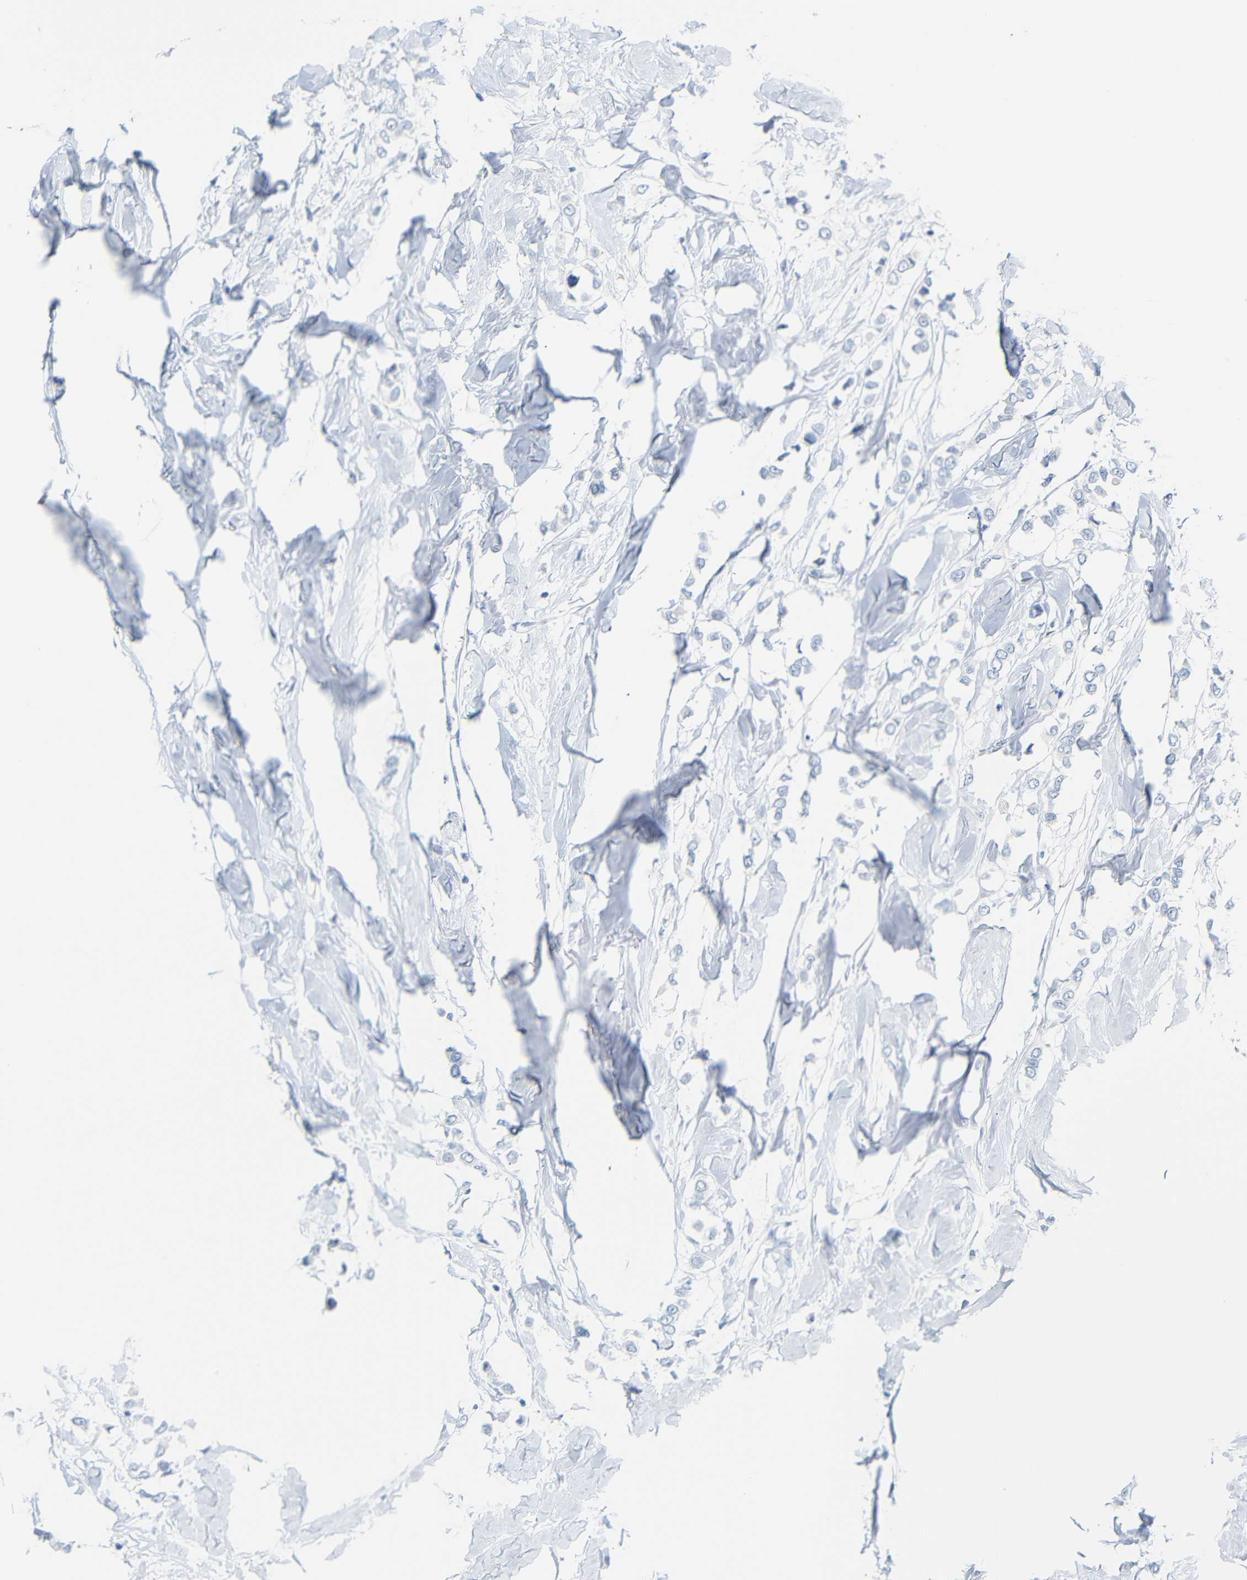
{"staining": {"intensity": "negative", "quantity": "none", "location": "none"}, "tissue": "breast cancer", "cell_type": "Tumor cells", "image_type": "cancer", "snomed": [{"axis": "morphology", "description": "Lobular carcinoma"}, {"axis": "topography", "description": "Breast"}], "caption": "Human breast lobular carcinoma stained for a protein using immunohistochemistry (IHC) reveals no positivity in tumor cells.", "gene": "MT1A", "patient": {"sex": "female", "age": 51}}